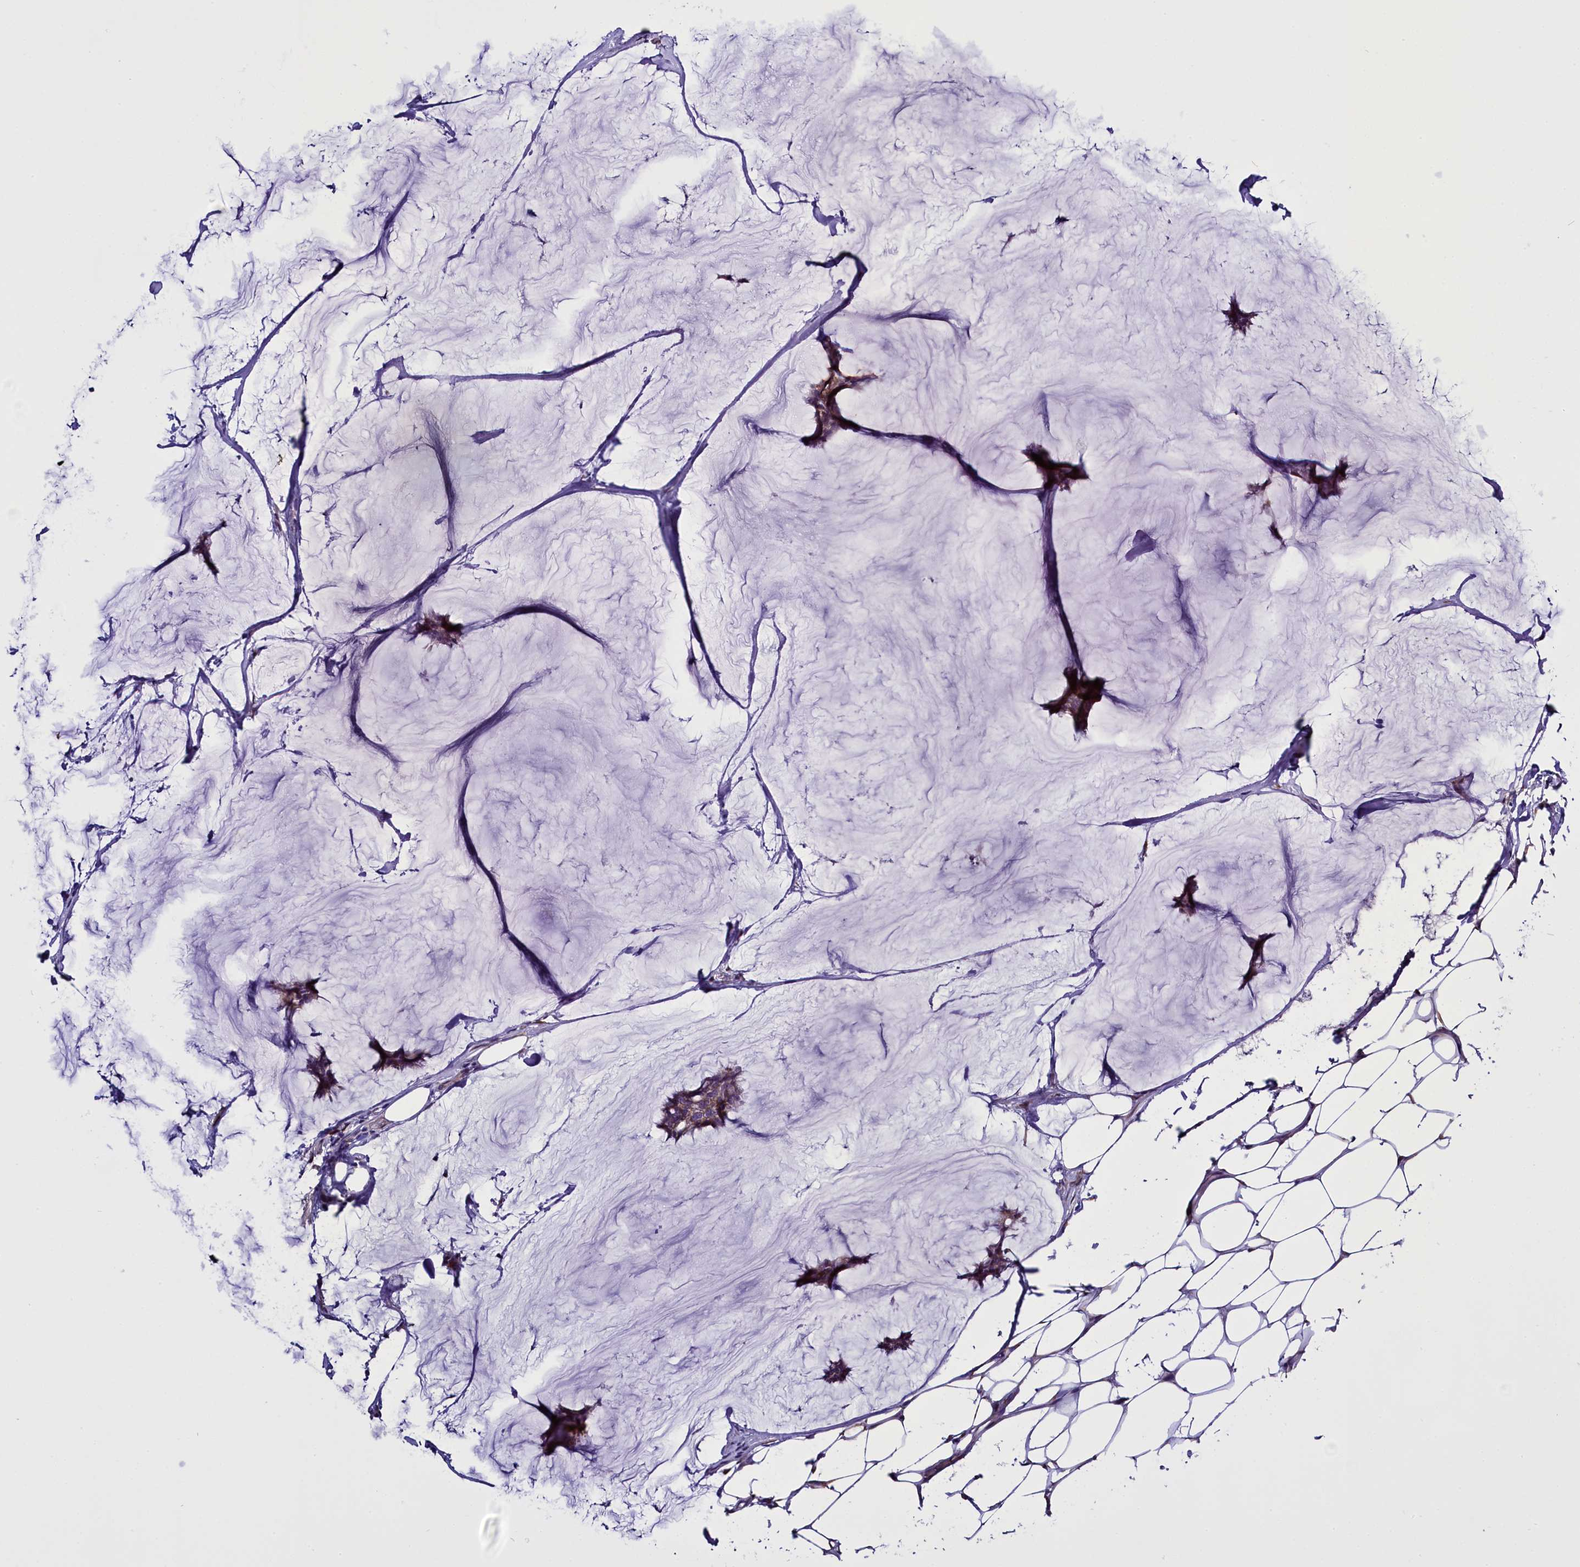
{"staining": {"intensity": "weak", "quantity": "25%-75%", "location": "cytoplasmic/membranous"}, "tissue": "breast cancer", "cell_type": "Tumor cells", "image_type": "cancer", "snomed": [{"axis": "morphology", "description": "Duct carcinoma"}, {"axis": "topography", "description": "Breast"}], "caption": "DAB (3,3'-diaminobenzidine) immunohistochemical staining of human breast invasive ductal carcinoma demonstrates weak cytoplasmic/membranous protein positivity in about 25%-75% of tumor cells.", "gene": "UACA", "patient": {"sex": "female", "age": 93}}